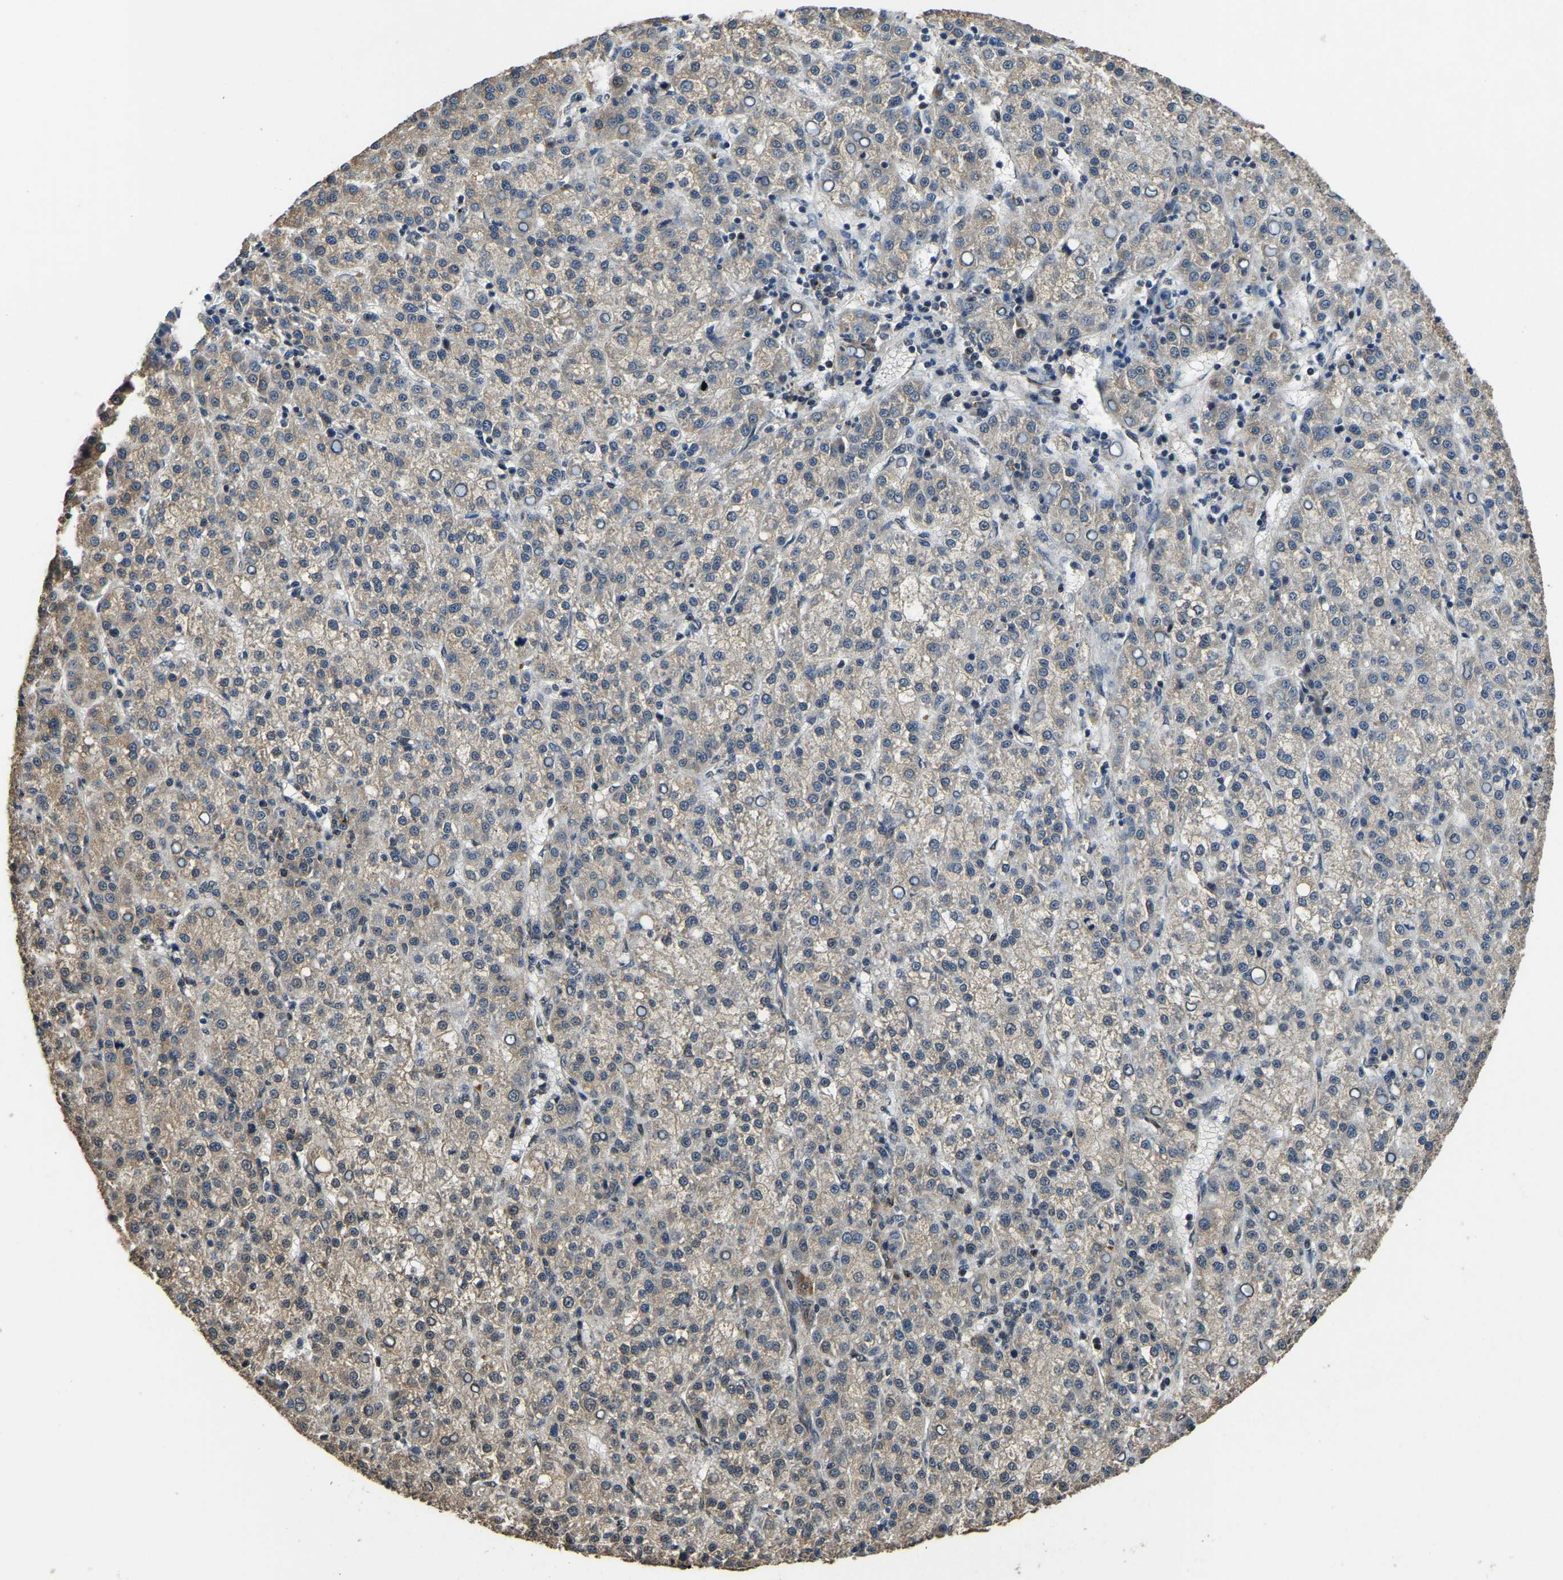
{"staining": {"intensity": "weak", "quantity": "25%-75%", "location": "cytoplasmic/membranous"}, "tissue": "liver cancer", "cell_type": "Tumor cells", "image_type": "cancer", "snomed": [{"axis": "morphology", "description": "Carcinoma, Hepatocellular, NOS"}, {"axis": "topography", "description": "Liver"}], "caption": "Hepatocellular carcinoma (liver) stained for a protein (brown) exhibits weak cytoplasmic/membranous positive expression in approximately 25%-75% of tumor cells.", "gene": "DFFA", "patient": {"sex": "female", "age": 58}}